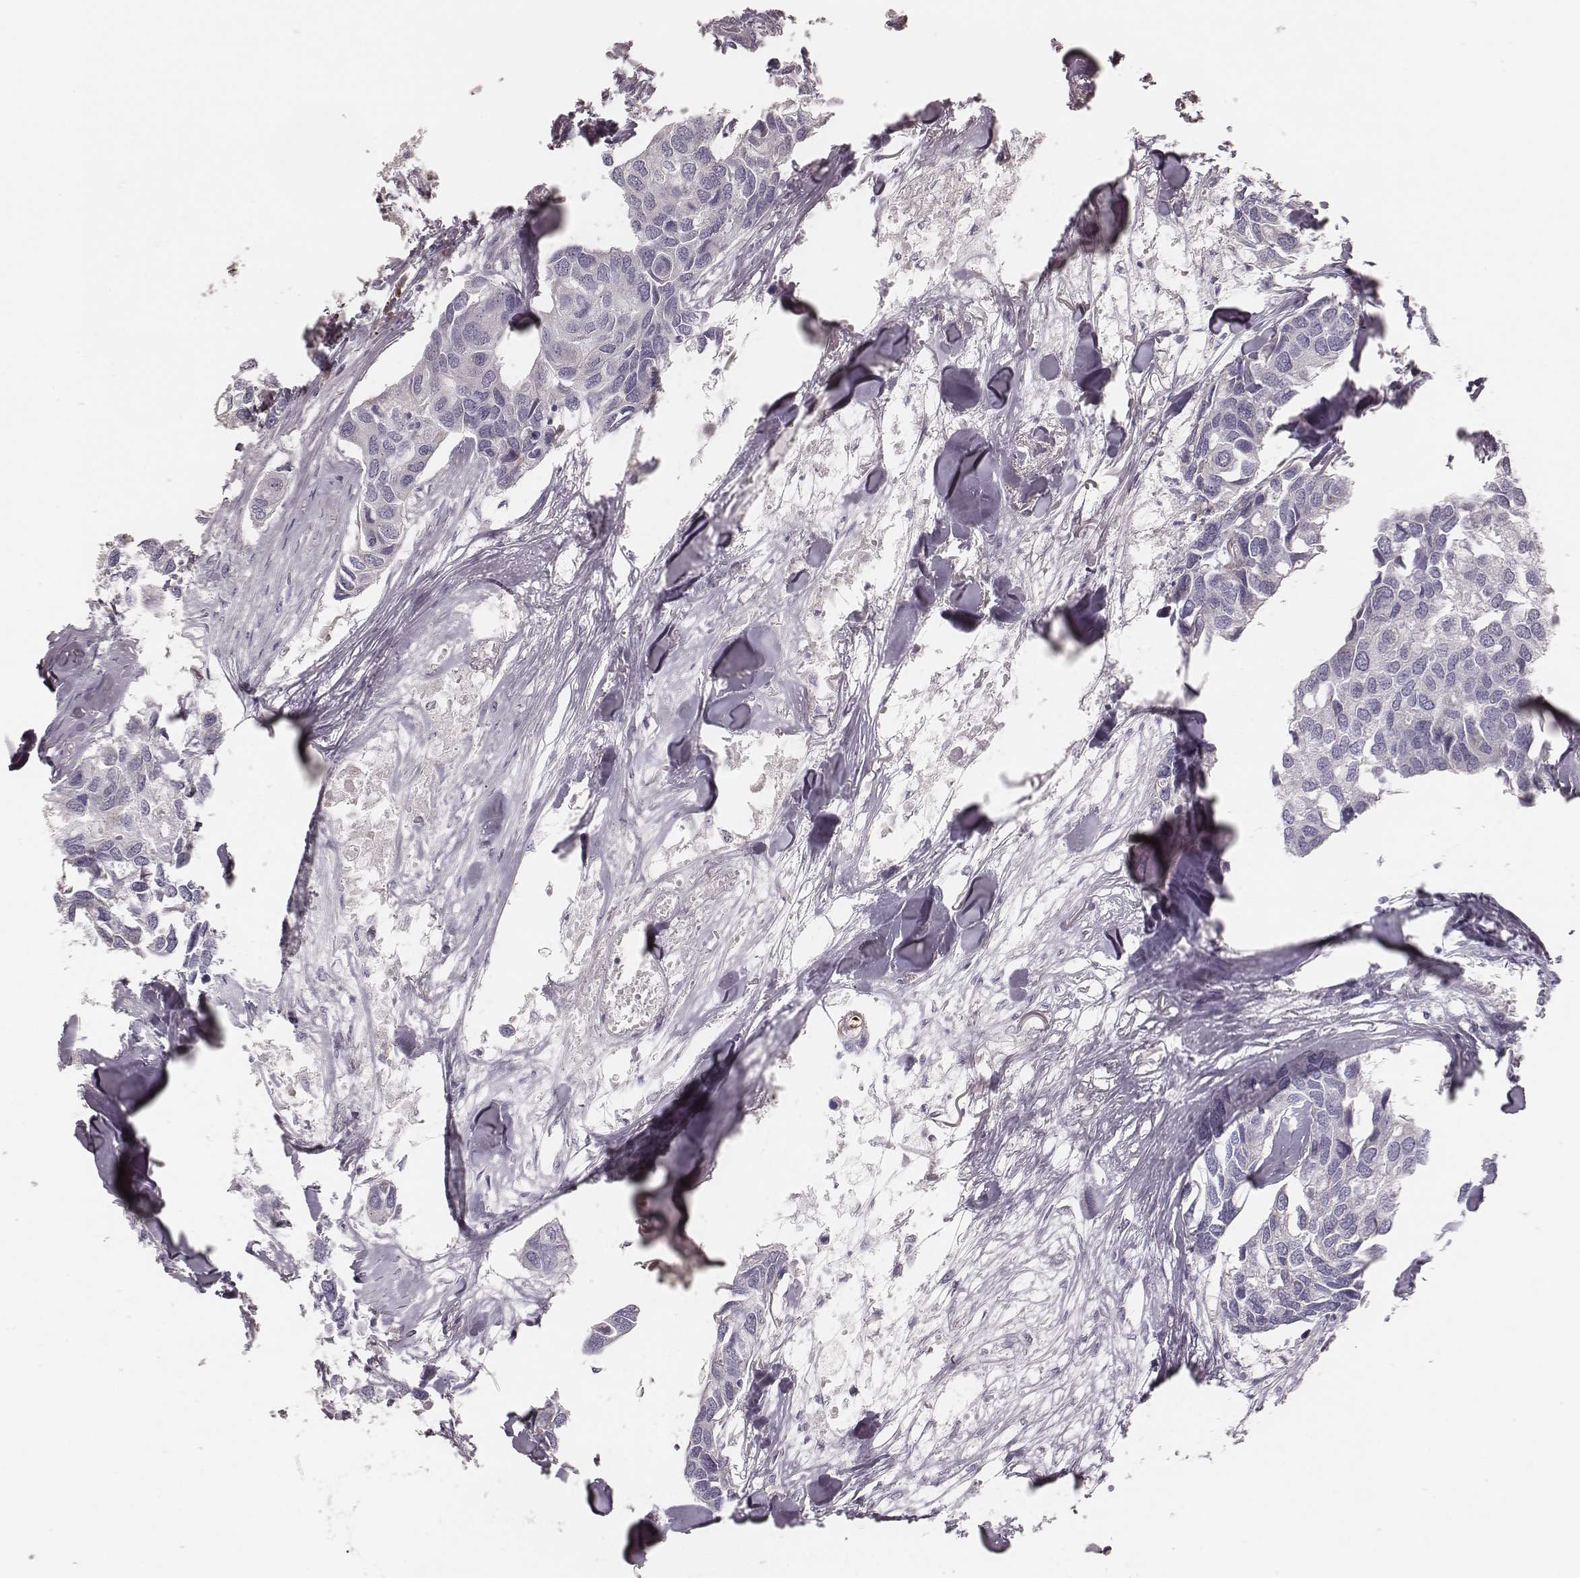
{"staining": {"intensity": "negative", "quantity": "none", "location": "none"}, "tissue": "breast cancer", "cell_type": "Tumor cells", "image_type": "cancer", "snomed": [{"axis": "morphology", "description": "Duct carcinoma"}, {"axis": "topography", "description": "Breast"}], "caption": "The micrograph exhibits no staining of tumor cells in breast infiltrating ductal carcinoma.", "gene": "KIF5C", "patient": {"sex": "female", "age": 83}}